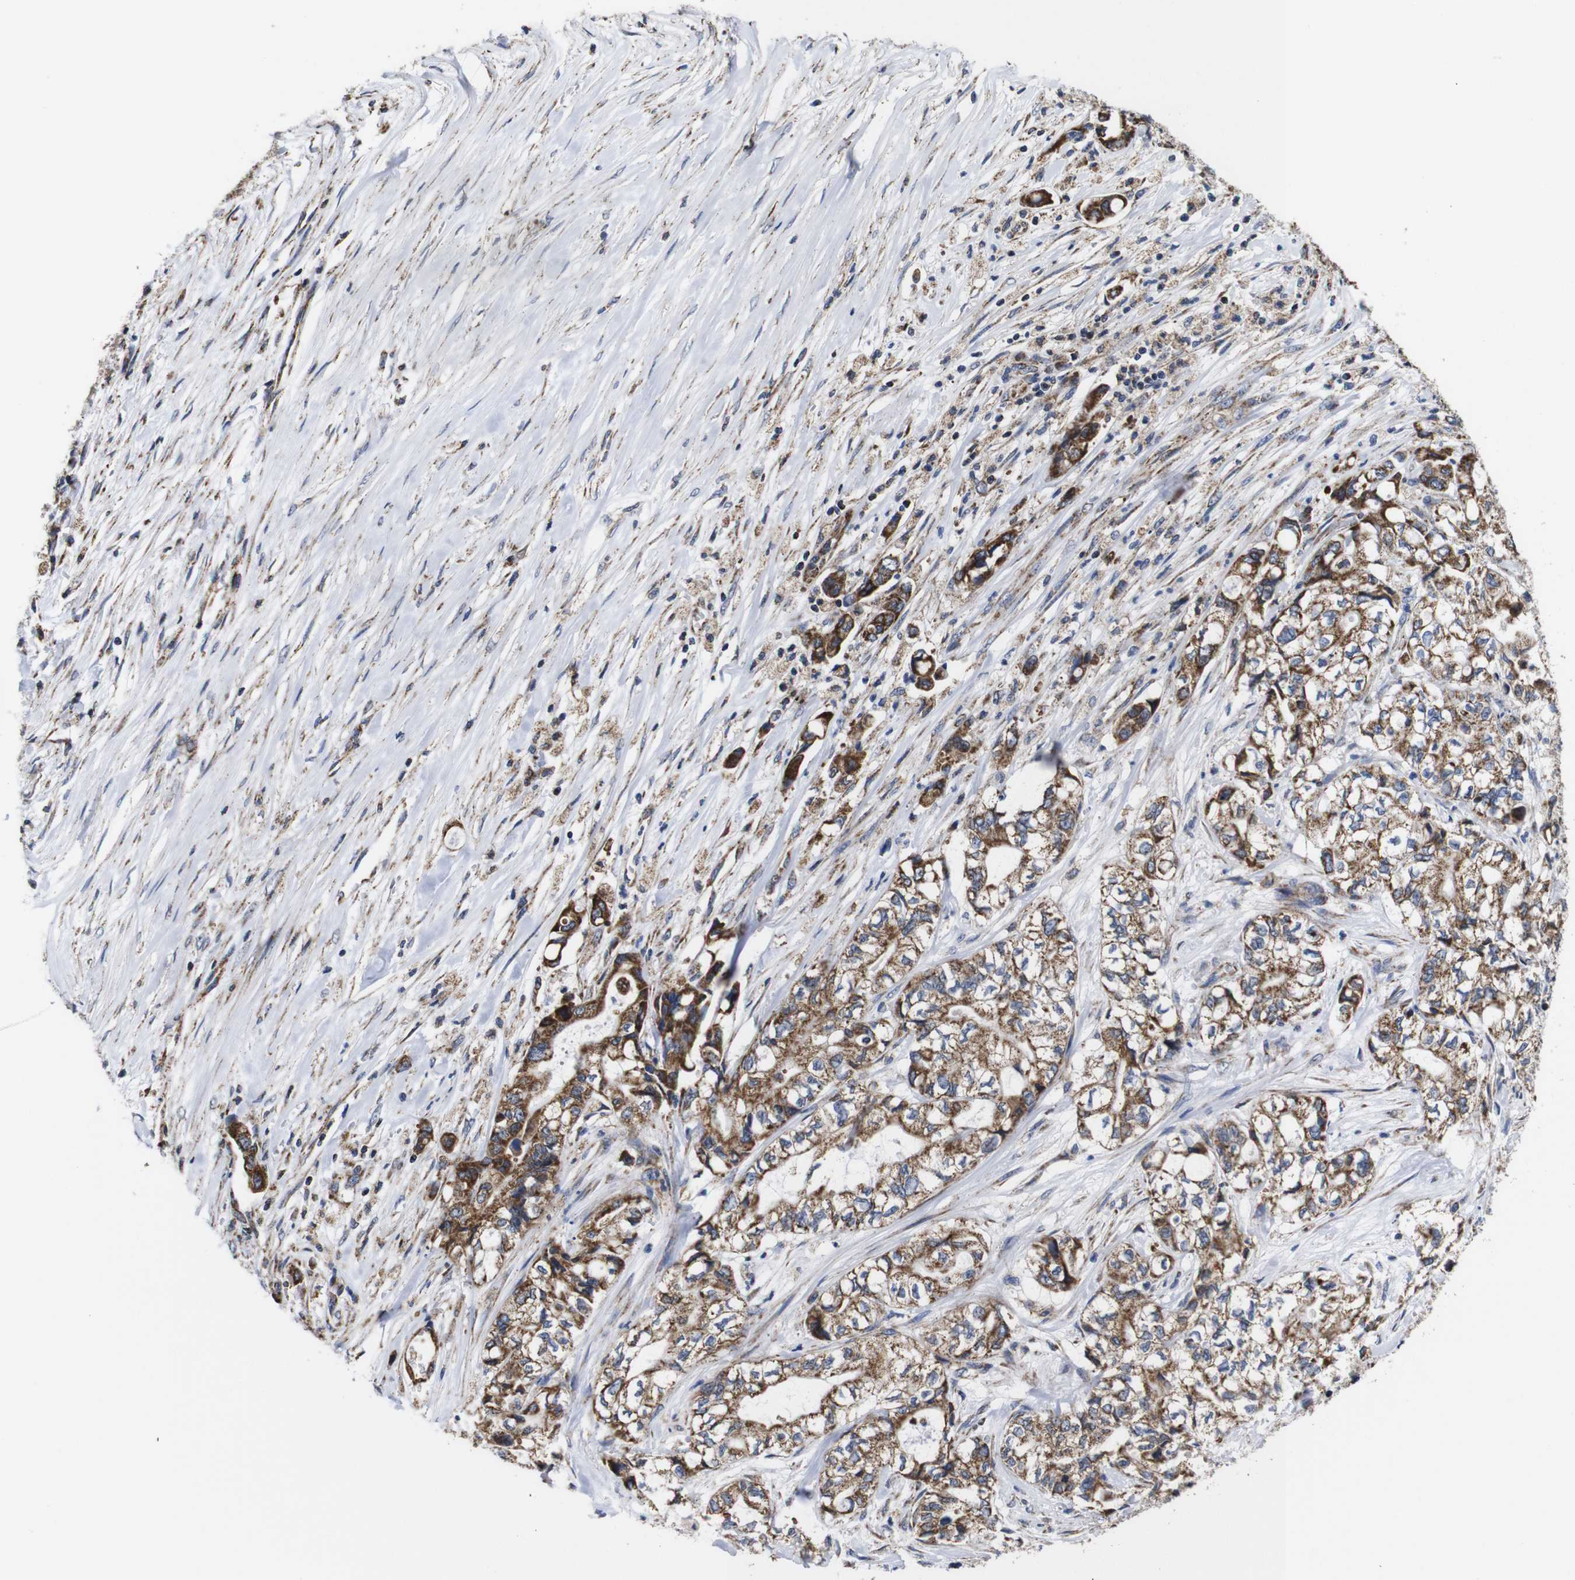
{"staining": {"intensity": "moderate", "quantity": ">75%", "location": "cytoplasmic/membranous"}, "tissue": "pancreatic cancer", "cell_type": "Tumor cells", "image_type": "cancer", "snomed": [{"axis": "morphology", "description": "Adenocarcinoma, NOS"}, {"axis": "topography", "description": "Pancreas"}], "caption": "IHC of pancreatic cancer reveals medium levels of moderate cytoplasmic/membranous expression in about >75% of tumor cells.", "gene": "C17orf80", "patient": {"sex": "male", "age": 79}}